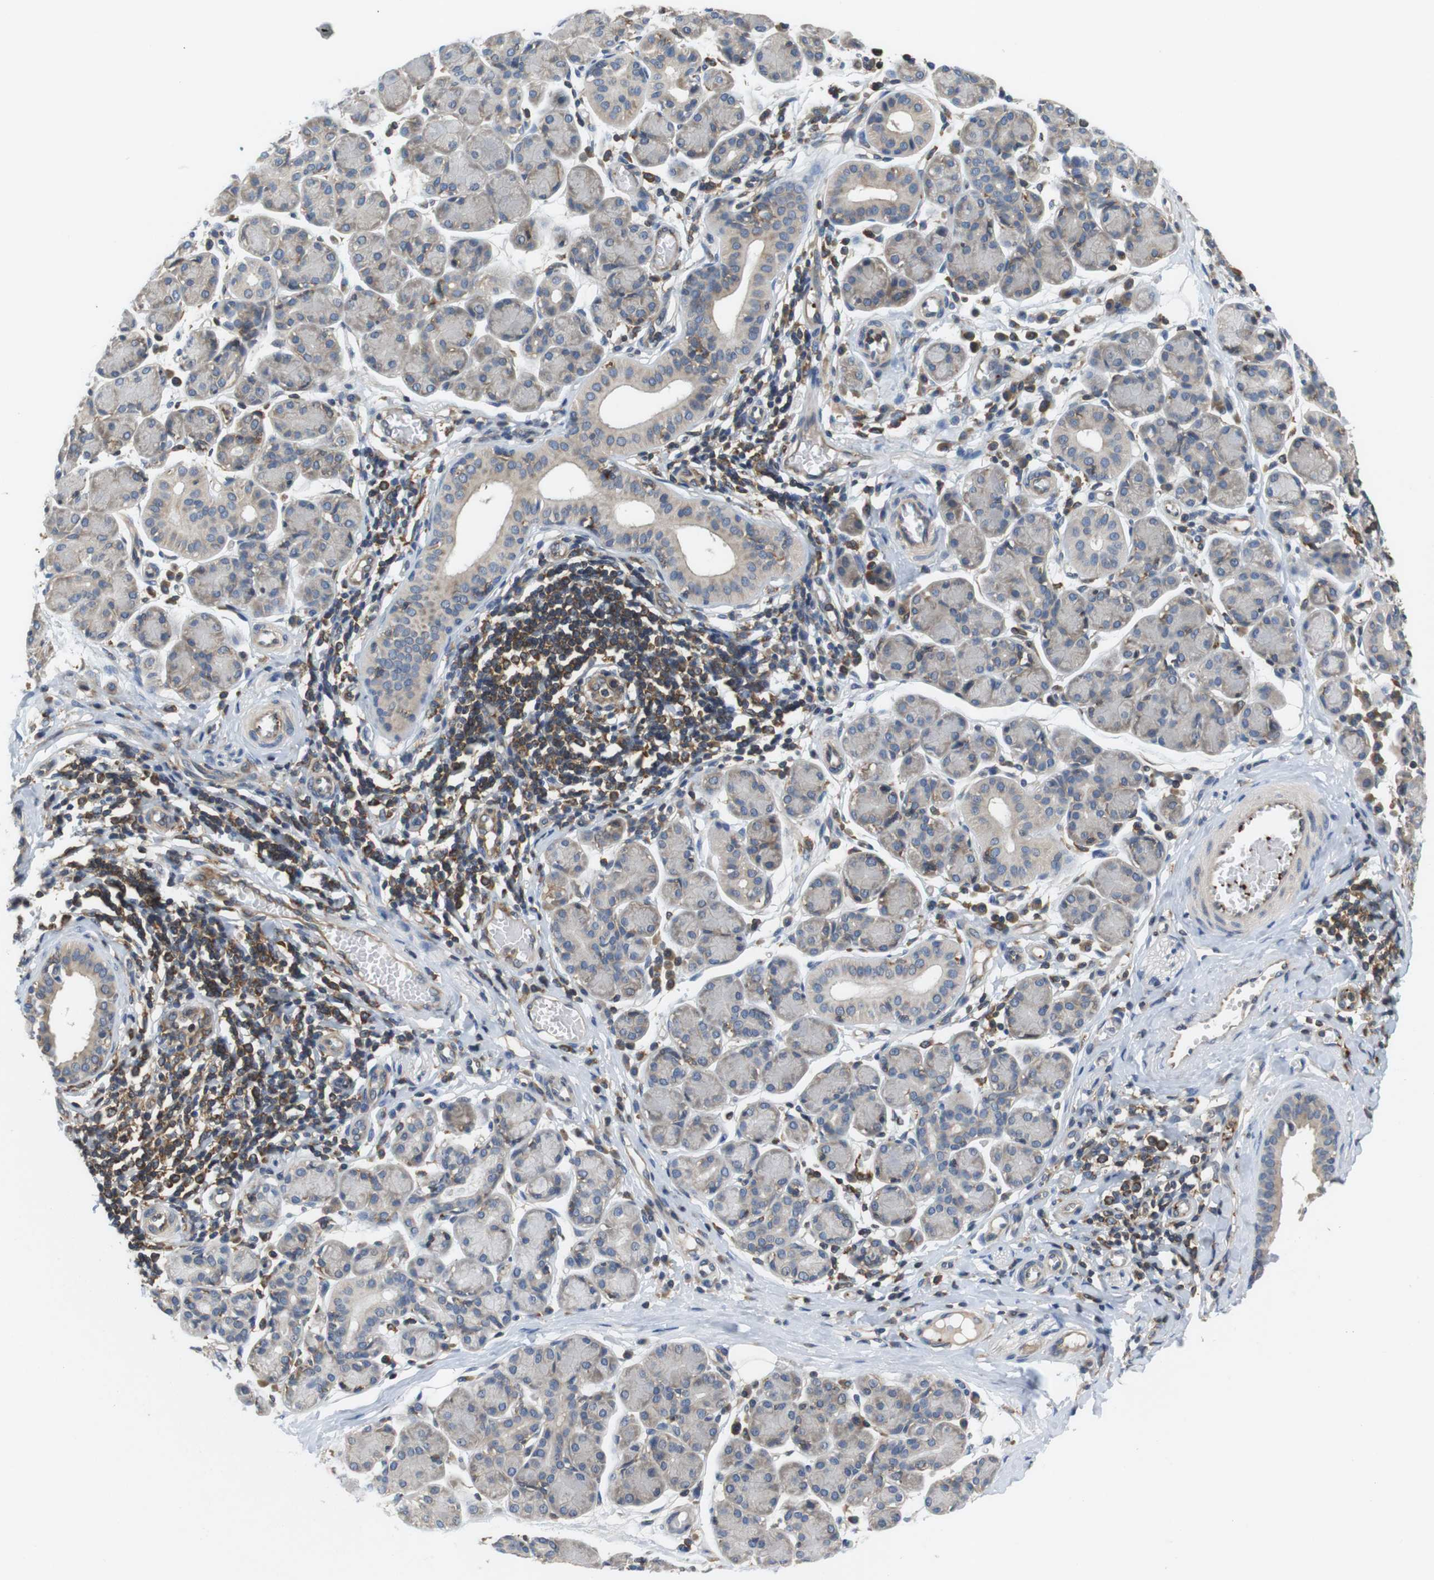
{"staining": {"intensity": "weak", "quantity": ">75%", "location": "cytoplasmic/membranous"}, "tissue": "salivary gland", "cell_type": "Glandular cells", "image_type": "normal", "snomed": [{"axis": "morphology", "description": "Normal tissue, NOS"}, {"axis": "morphology", "description": "Inflammation, NOS"}, {"axis": "topography", "description": "Lymph node"}, {"axis": "topography", "description": "Salivary gland"}], "caption": "DAB (3,3'-diaminobenzidine) immunohistochemical staining of unremarkable human salivary gland displays weak cytoplasmic/membranous protein staining in approximately >75% of glandular cells.", "gene": "HERPUD2", "patient": {"sex": "male", "age": 3}}